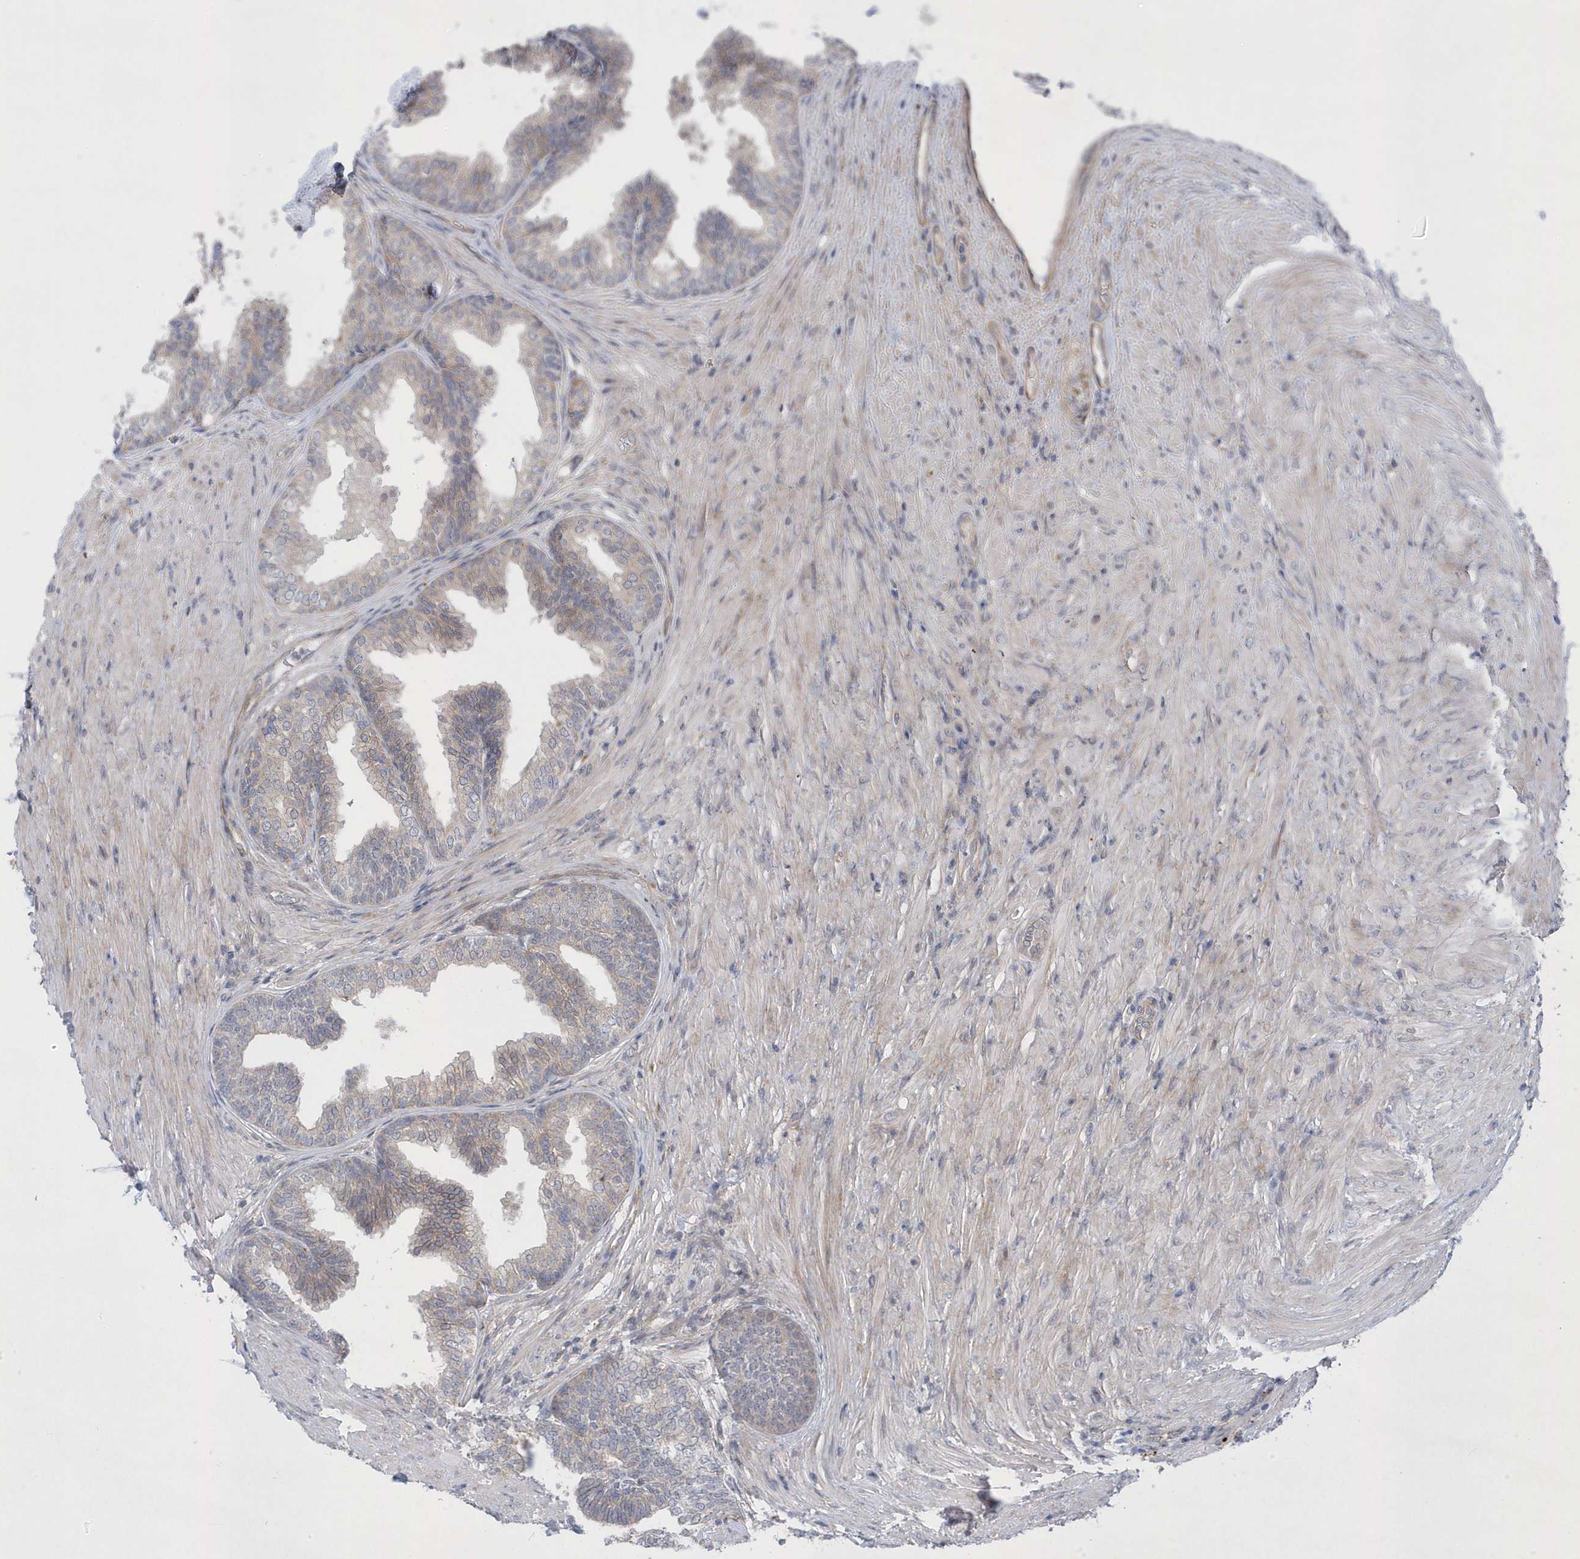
{"staining": {"intensity": "moderate", "quantity": "<25%", "location": "cytoplasmic/membranous"}, "tissue": "prostate", "cell_type": "Glandular cells", "image_type": "normal", "snomed": [{"axis": "morphology", "description": "Normal tissue, NOS"}, {"axis": "topography", "description": "Prostate"}], "caption": "DAB immunohistochemical staining of benign human prostate shows moderate cytoplasmic/membranous protein expression in approximately <25% of glandular cells.", "gene": "ANAPC1", "patient": {"sex": "male", "age": 76}}